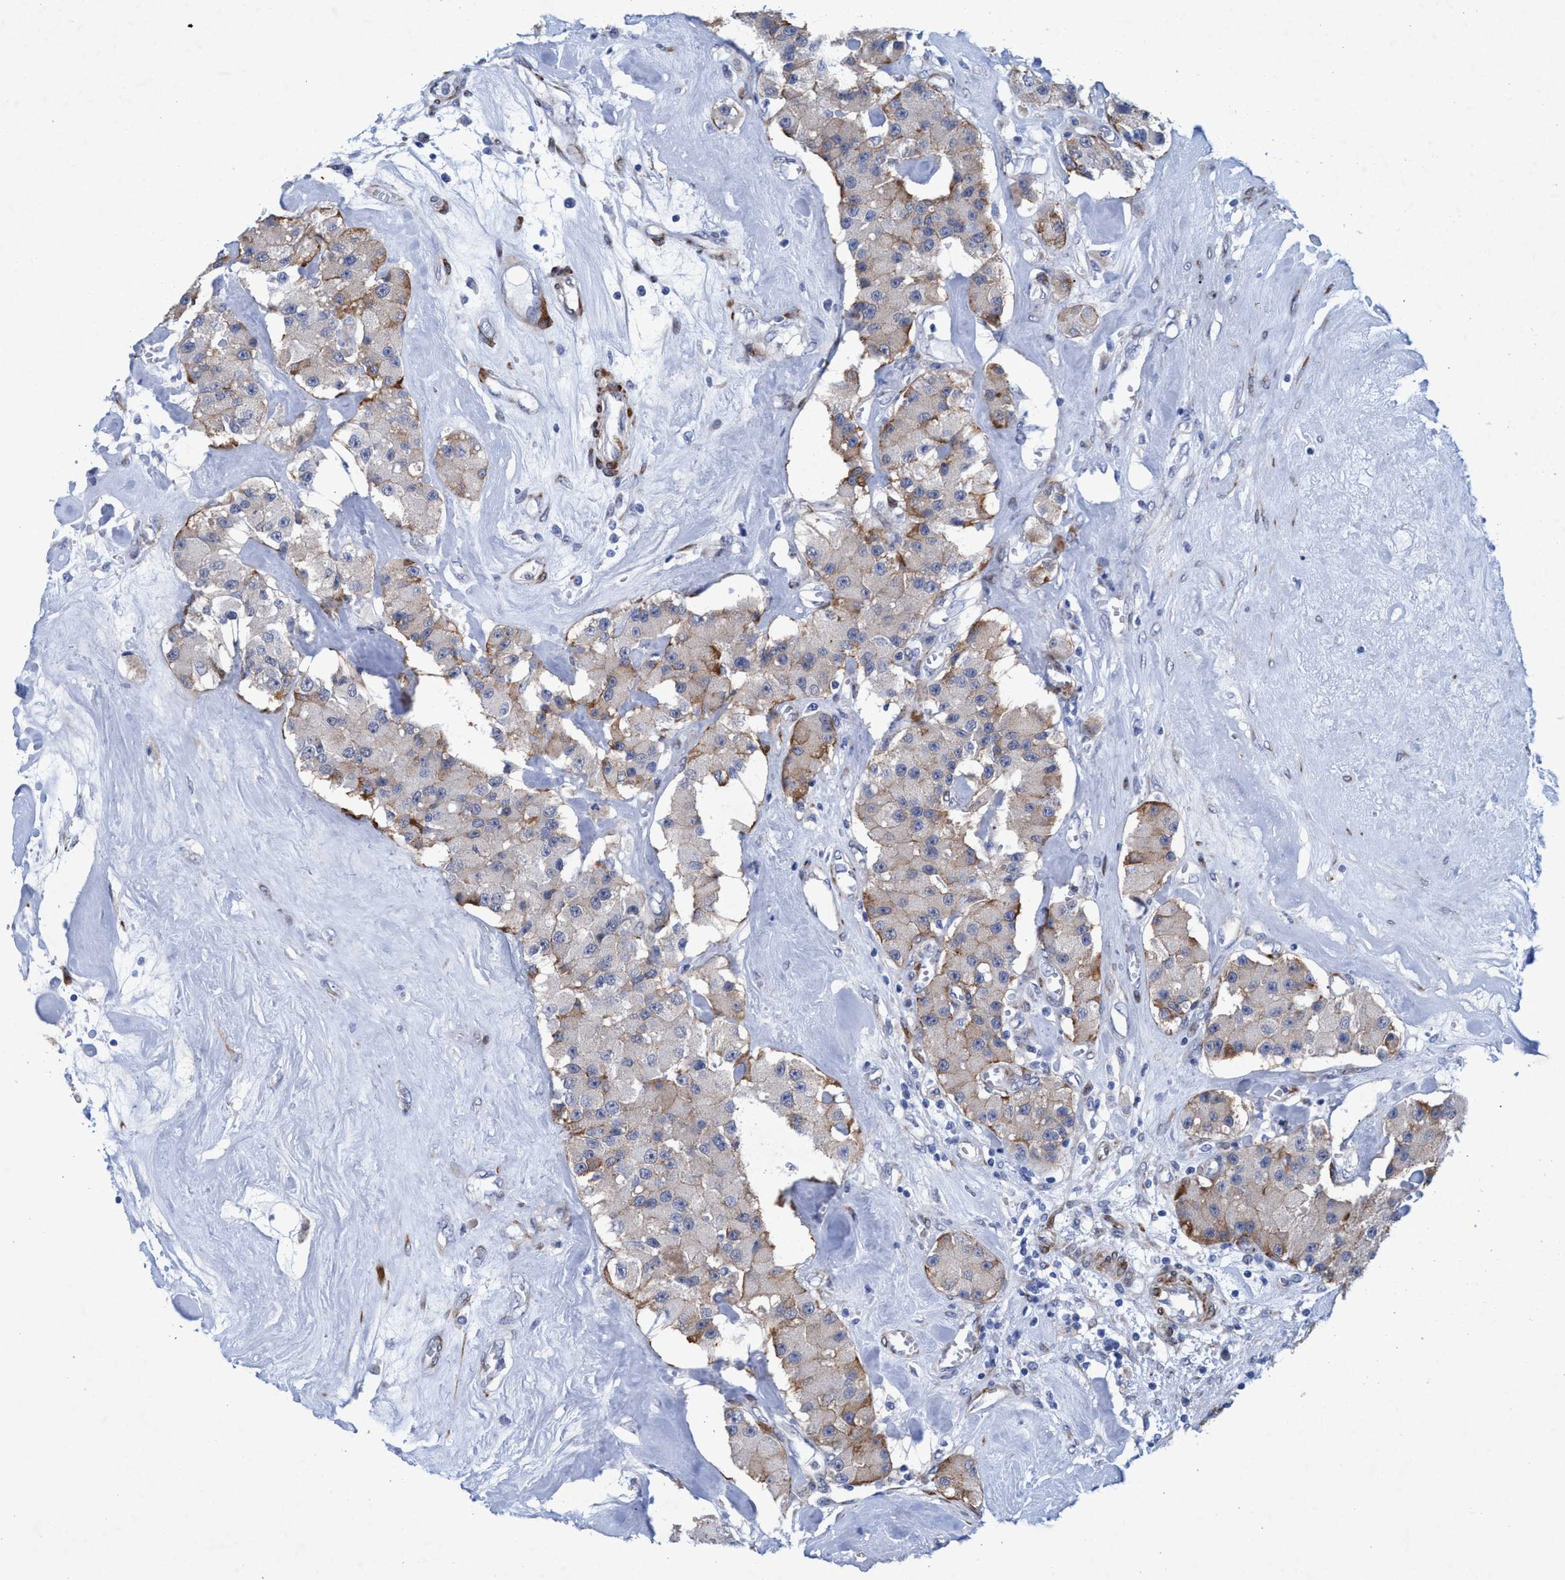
{"staining": {"intensity": "weak", "quantity": "25%-75%", "location": "cytoplasmic/membranous"}, "tissue": "carcinoid", "cell_type": "Tumor cells", "image_type": "cancer", "snomed": [{"axis": "morphology", "description": "Carcinoid, malignant, NOS"}, {"axis": "topography", "description": "Pancreas"}], "caption": "This is a micrograph of immunohistochemistry (IHC) staining of carcinoid, which shows weak positivity in the cytoplasmic/membranous of tumor cells.", "gene": "SLC43A2", "patient": {"sex": "male", "age": 41}}